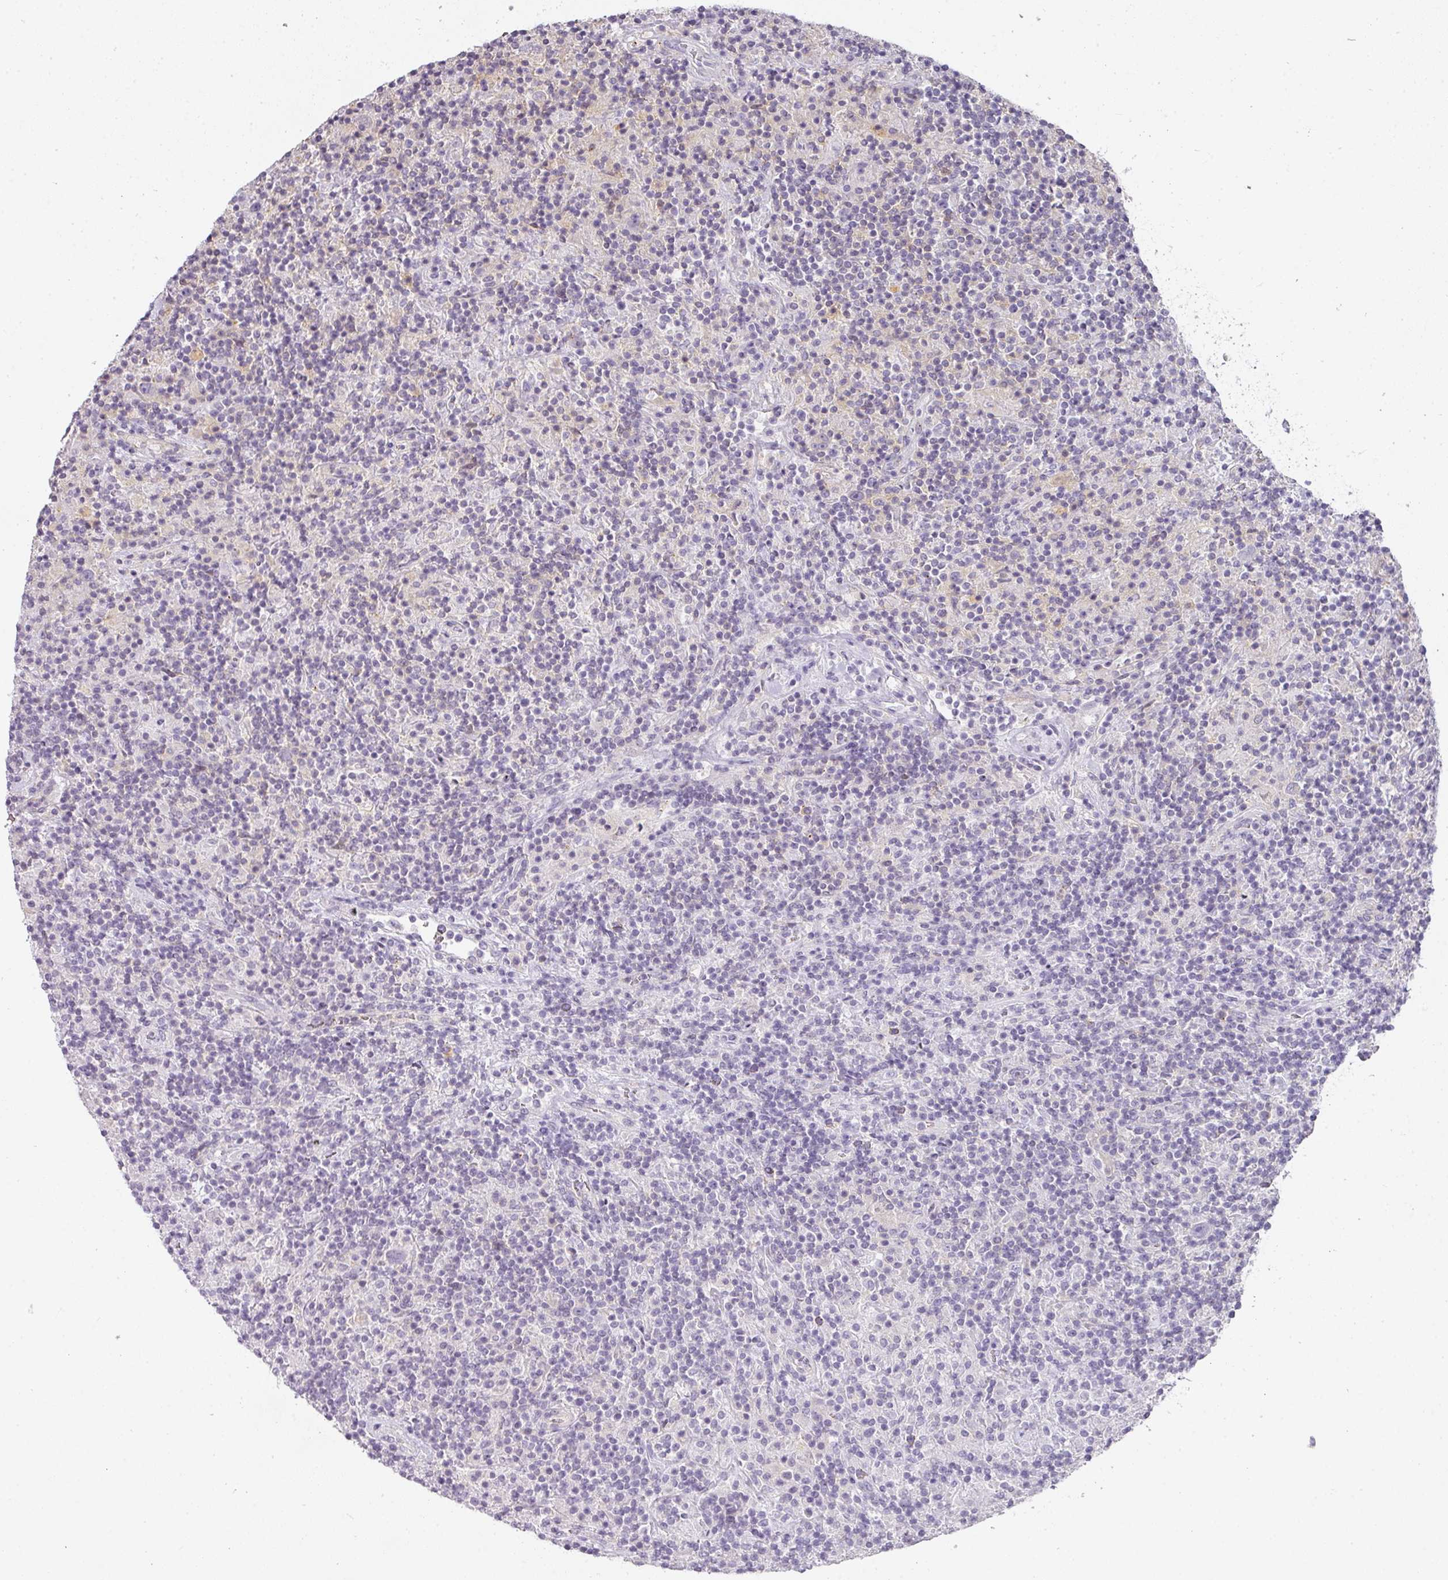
{"staining": {"intensity": "negative", "quantity": "none", "location": "none"}, "tissue": "lymphoma", "cell_type": "Tumor cells", "image_type": "cancer", "snomed": [{"axis": "morphology", "description": "Hodgkin's disease, NOS"}, {"axis": "topography", "description": "Lymph node"}], "caption": "A photomicrograph of Hodgkin's disease stained for a protein displays no brown staining in tumor cells.", "gene": "TMEM42", "patient": {"sex": "male", "age": 70}}